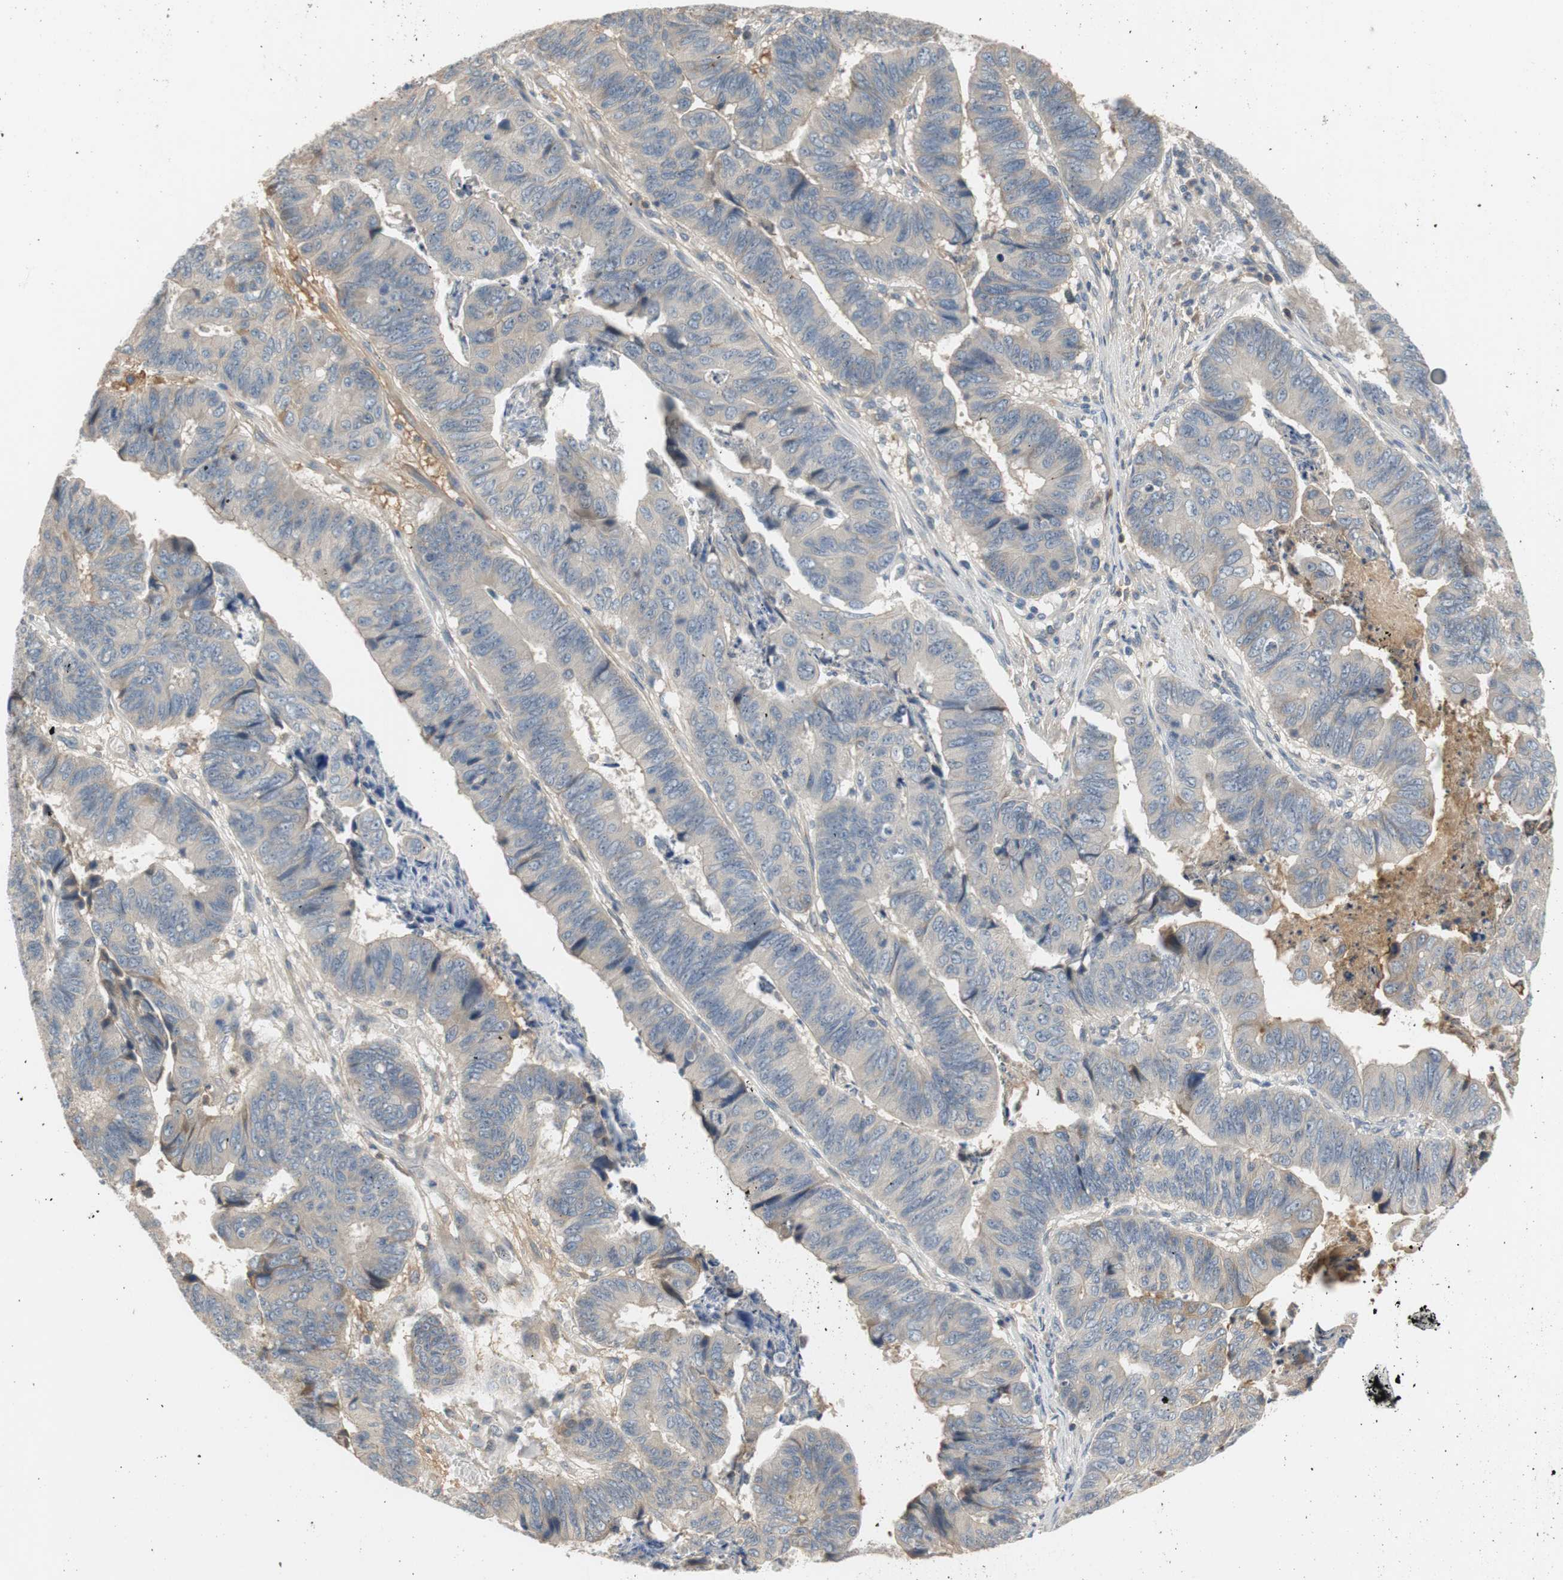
{"staining": {"intensity": "weak", "quantity": ">75%", "location": "cytoplasmic/membranous"}, "tissue": "stomach cancer", "cell_type": "Tumor cells", "image_type": "cancer", "snomed": [{"axis": "morphology", "description": "Adenocarcinoma, NOS"}, {"axis": "topography", "description": "Stomach, lower"}], "caption": "This is an image of IHC staining of adenocarcinoma (stomach), which shows weak positivity in the cytoplasmic/membranous of tumor cells.", "gene": "C4A", "patient": {"sex": "male", "age": 77}}